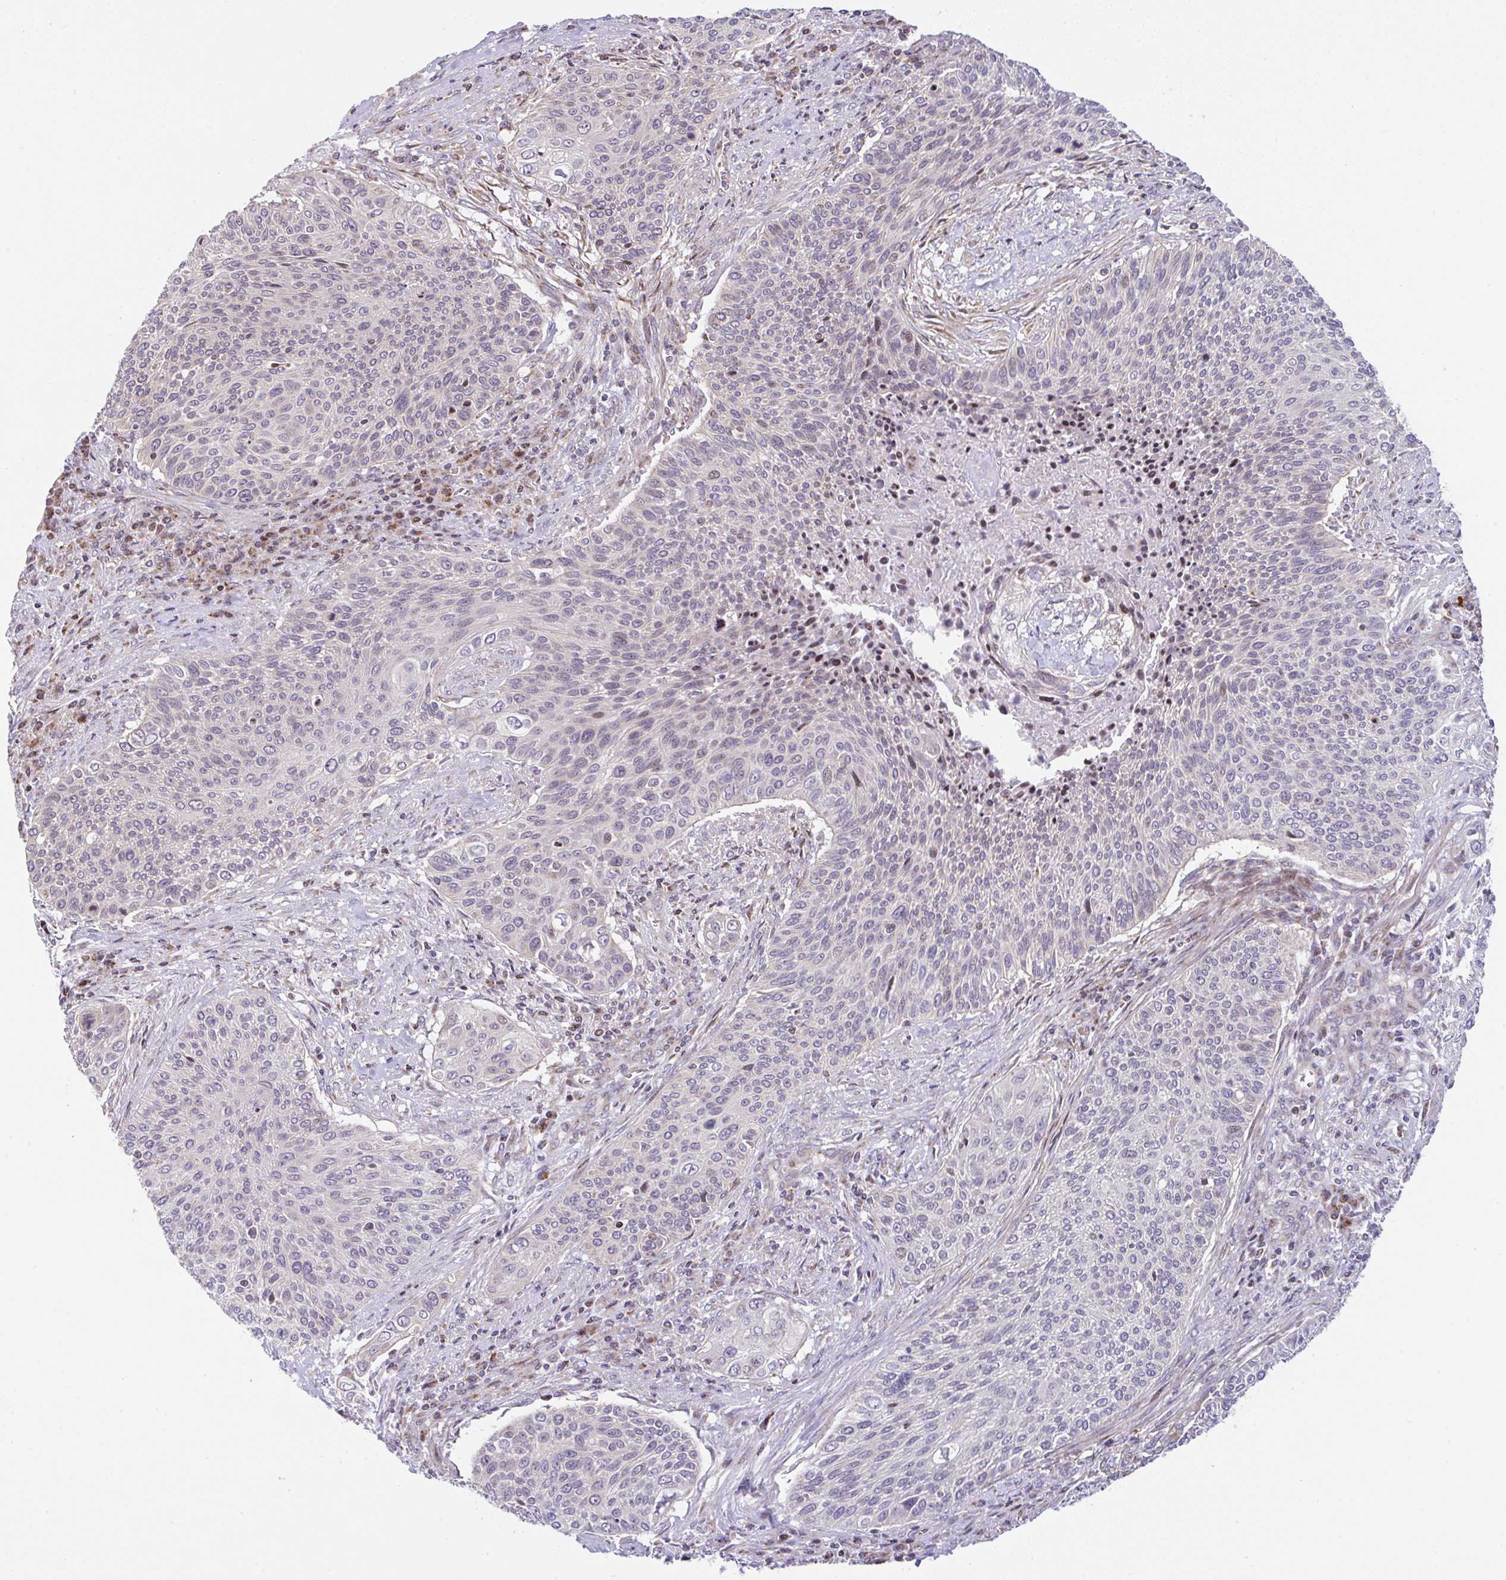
{"staining": {"intensity": "weak", "quantity": "<25%", "location": "nuclear"}, "tissue": "cervical cancer", "cell_type": "Tumor cells", "image_type": "cancer", "snomed": [{"axis": "morphology", "description": "Squamous cell carcinoma, NOS"}, {"axis": "topography", "description": "Cervix"}], "caption": "High magnification brightfield microscopy of cervical squamous cell carcinoma stained with DAB (3,3'-diaminobenzidine) (brown) and counterstained with hematoxylin (blue): tumor cells show no significant staining. (DAB (3,3'-diaminobenzidine) immunohistochemistry (IHC) visualized using brightfield microscopy, high magnification).", "gene": "FIGNL1", "patient": {"sex": "female", "age": 31}}